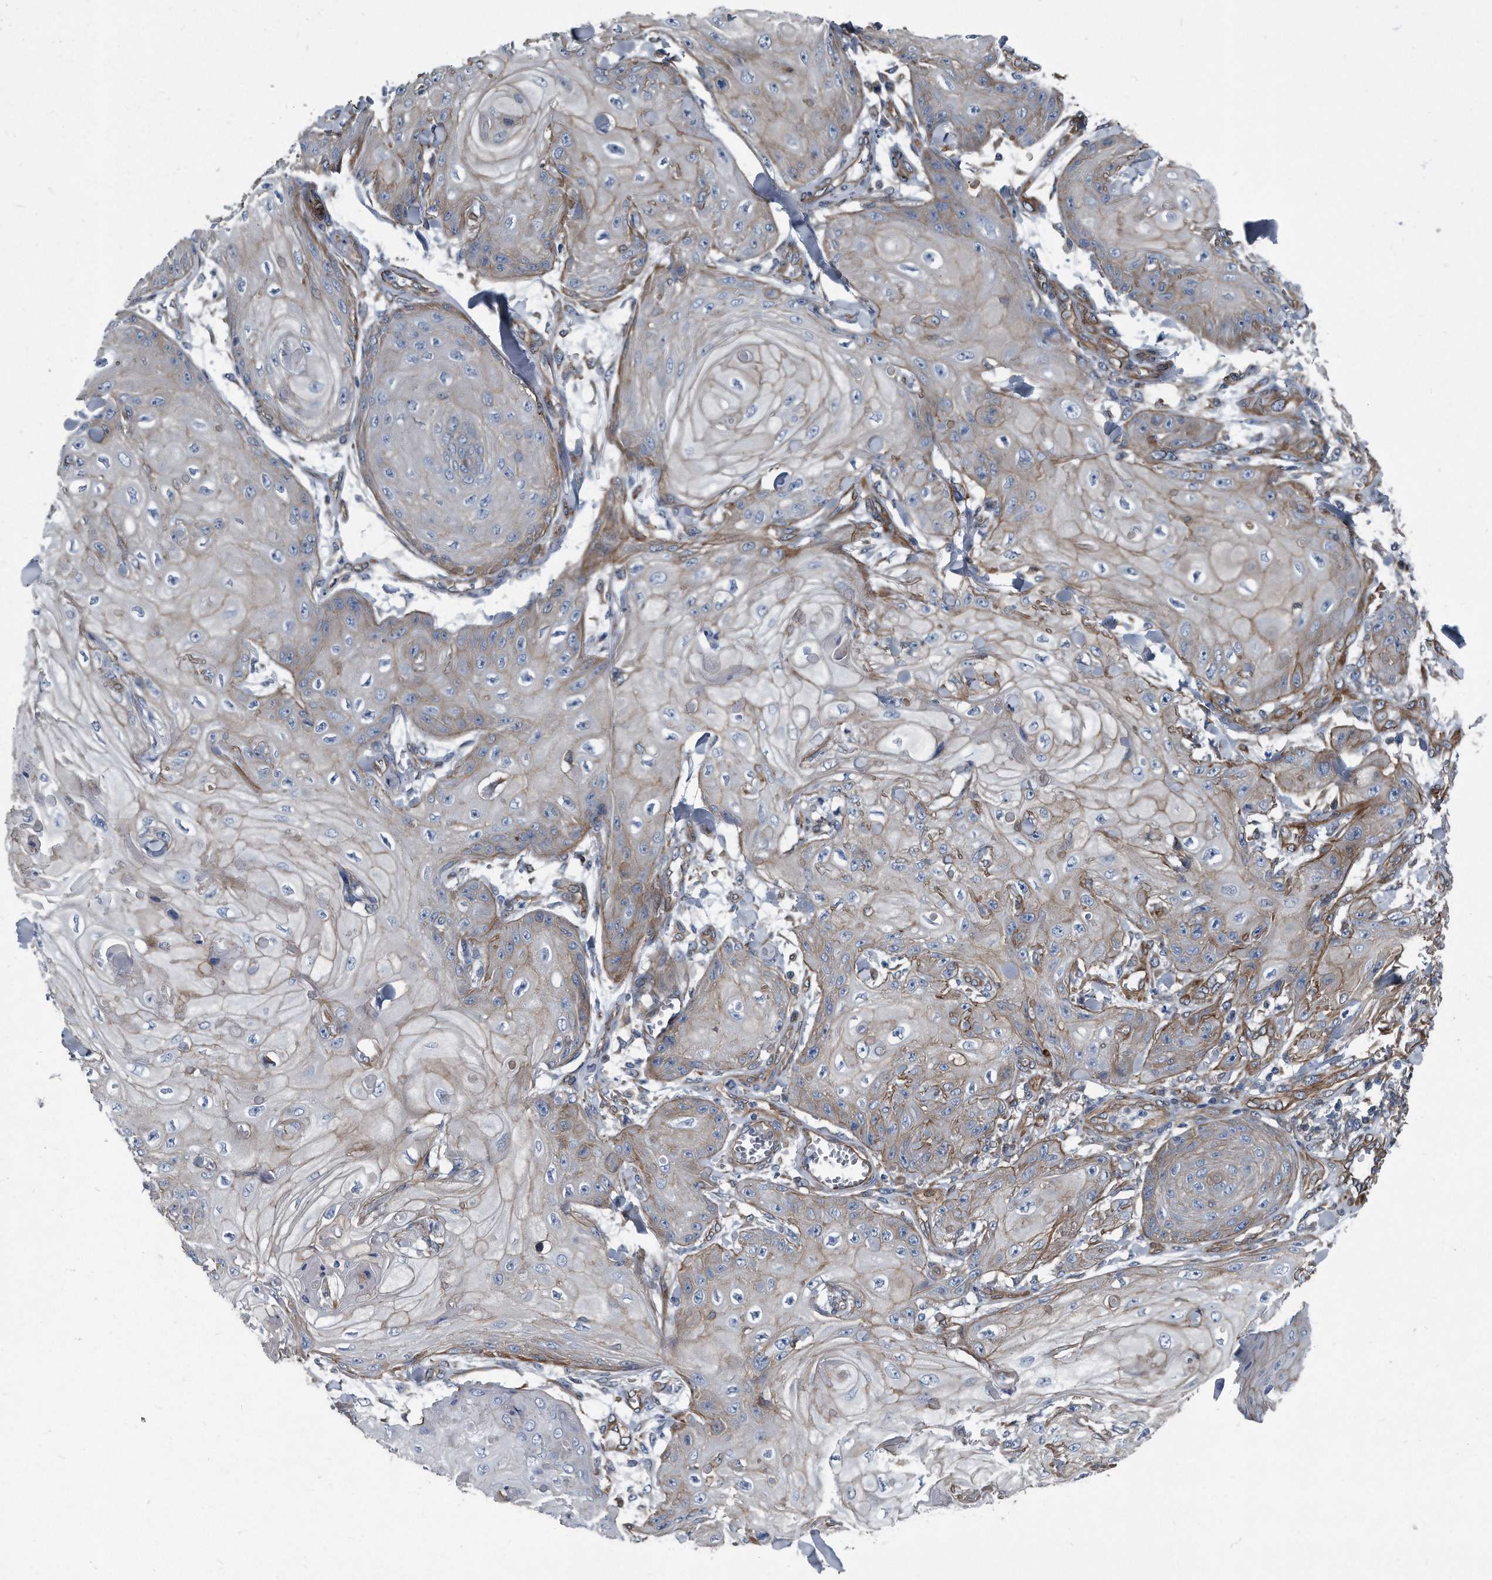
{"staining": {"intensity": "weak", "quantity": "25%-75%", "location": "cytoplasmic/membranous"}, "tissue": "skin cancer", "cell_type": "Tumor cells", "image_type": "cancer", "snomed": [{"axis": "morphology", "description": "Squamous cell carcinoma, NOS"}, {"axis": "topography", "description": "Skin"}], "caption": "Weak cytoplasmic/membranous staining is appreciated in about 25%-75% of tumor cells in squamous cell carcinoma (skin).", "gene": "PLEC", "patient": {"sex": "male", "age": 74}}